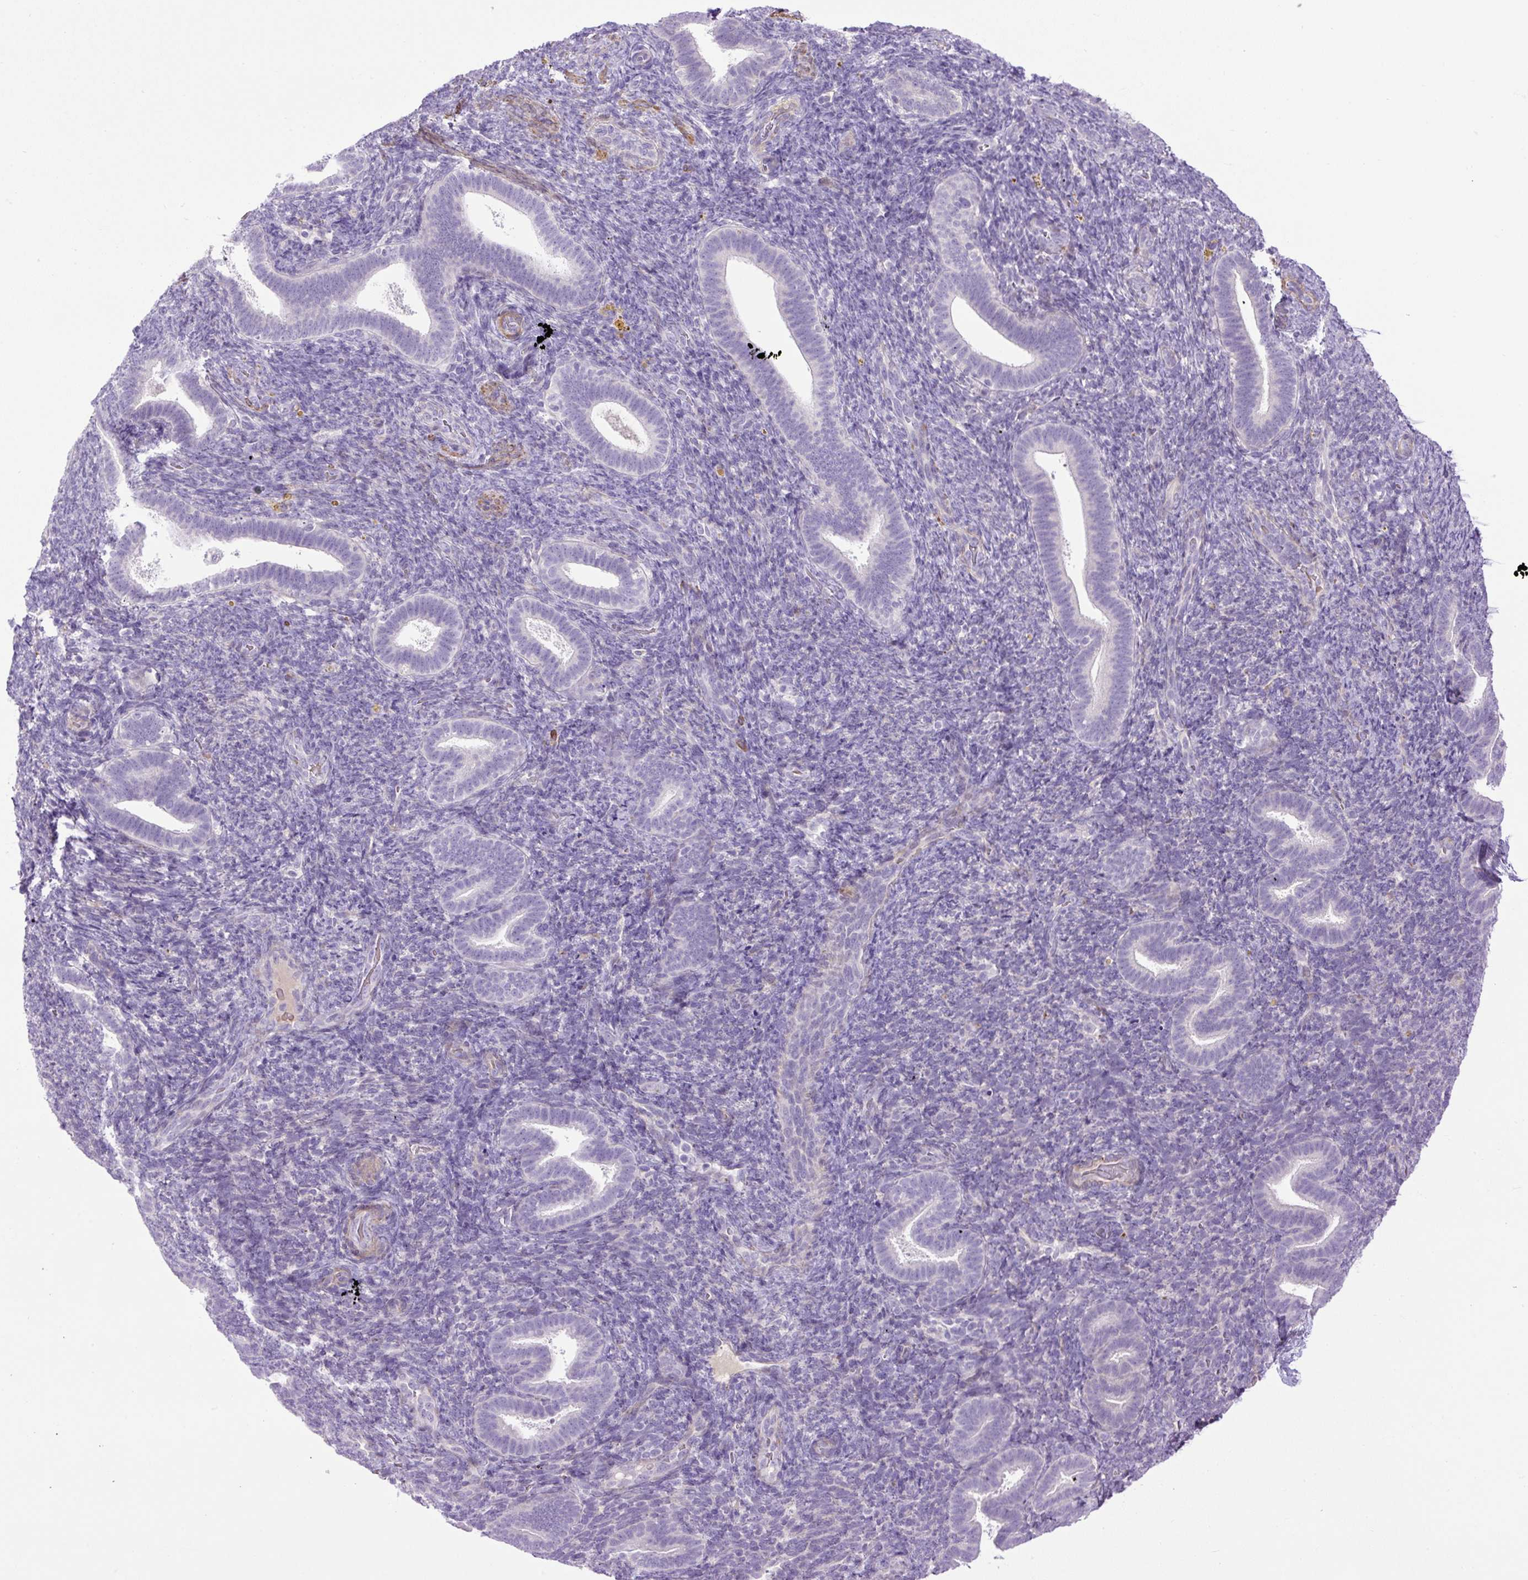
{"staining": {"intensity": "negative", "quantity": "none", "location": "none"}, "tissue": "endometrium", "cell_type": "Cells in endometrial stroma", "image_type": "normal", "snomed": [{"axis": "morphology", "description": "Normal tissue, NOS"}, {"axis": "topography", "description": "Endometrium"}], "caption": "Endometrium stained for a protein using IHC exhibits no expression cells in endometrial stroma.", "gene": "VWA7", "patient": {"sex": "female", "age": 34}}